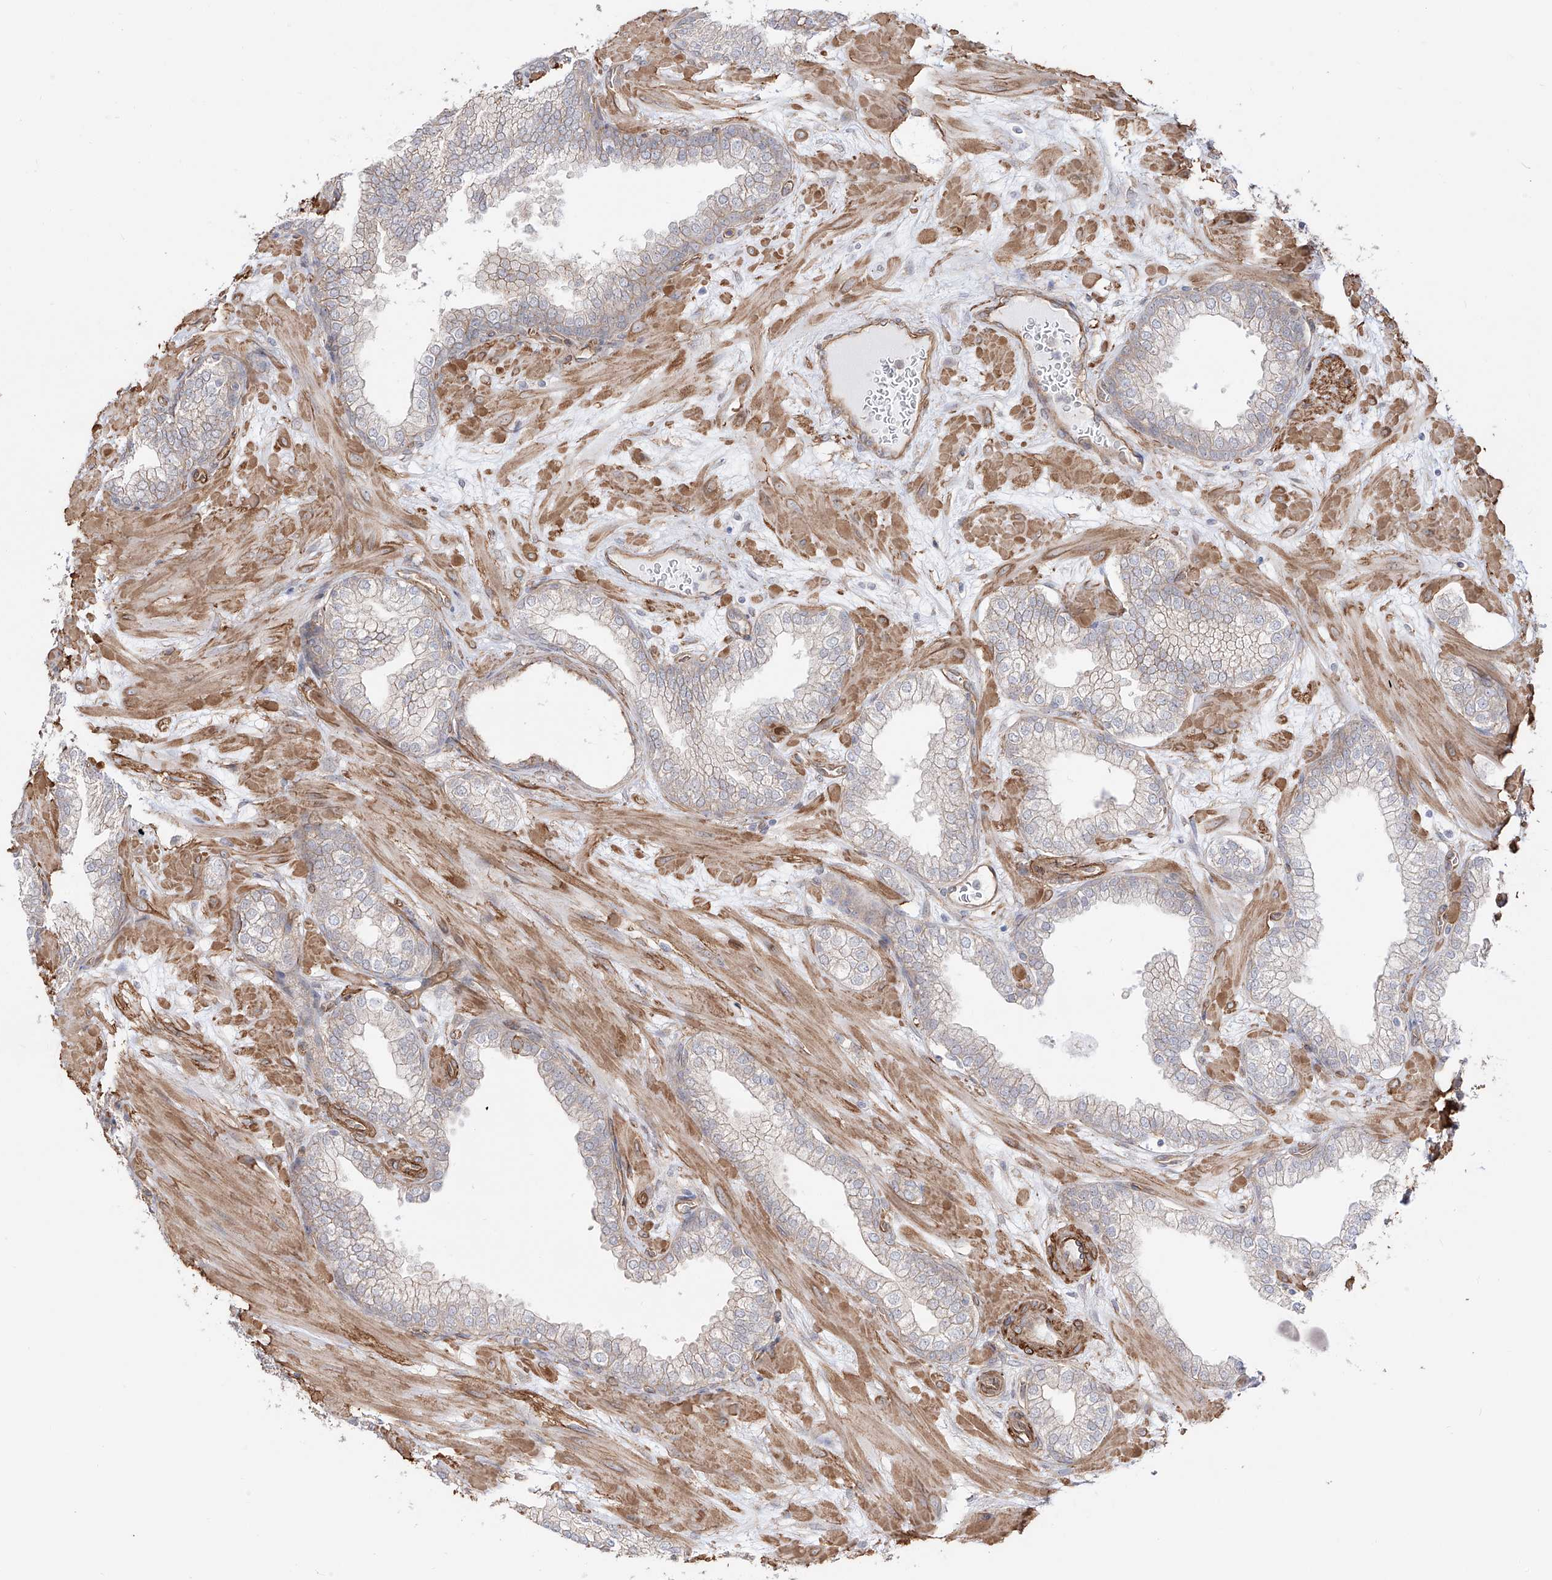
{"staining": {"intensity": "moderate", "quantity": "<25%", "location": "cytoplasmic/membranous"}, "tissue": "prostate", "cell_type": "Glandular cells", "image_type": "normal", "snomed": [{"axis": "morphology", "description": "Normal tissue, NOS"}, {"axis": "morphology", "description": "Urothelial carcinoma, Low grade"}, {"axis": "topography", "description": "Urinary bladder"}, {"axis": "topography", "description": "Prostate"}], "caption": "This is a histology image of immunohistochemistry (IHC) staining of unremarkable prostate, which shows moderate positivity in the cytoplasmic/membranous of glandular cells.", "gene": "ZNF180", "patient": {"sex": "male", "age": 60}}